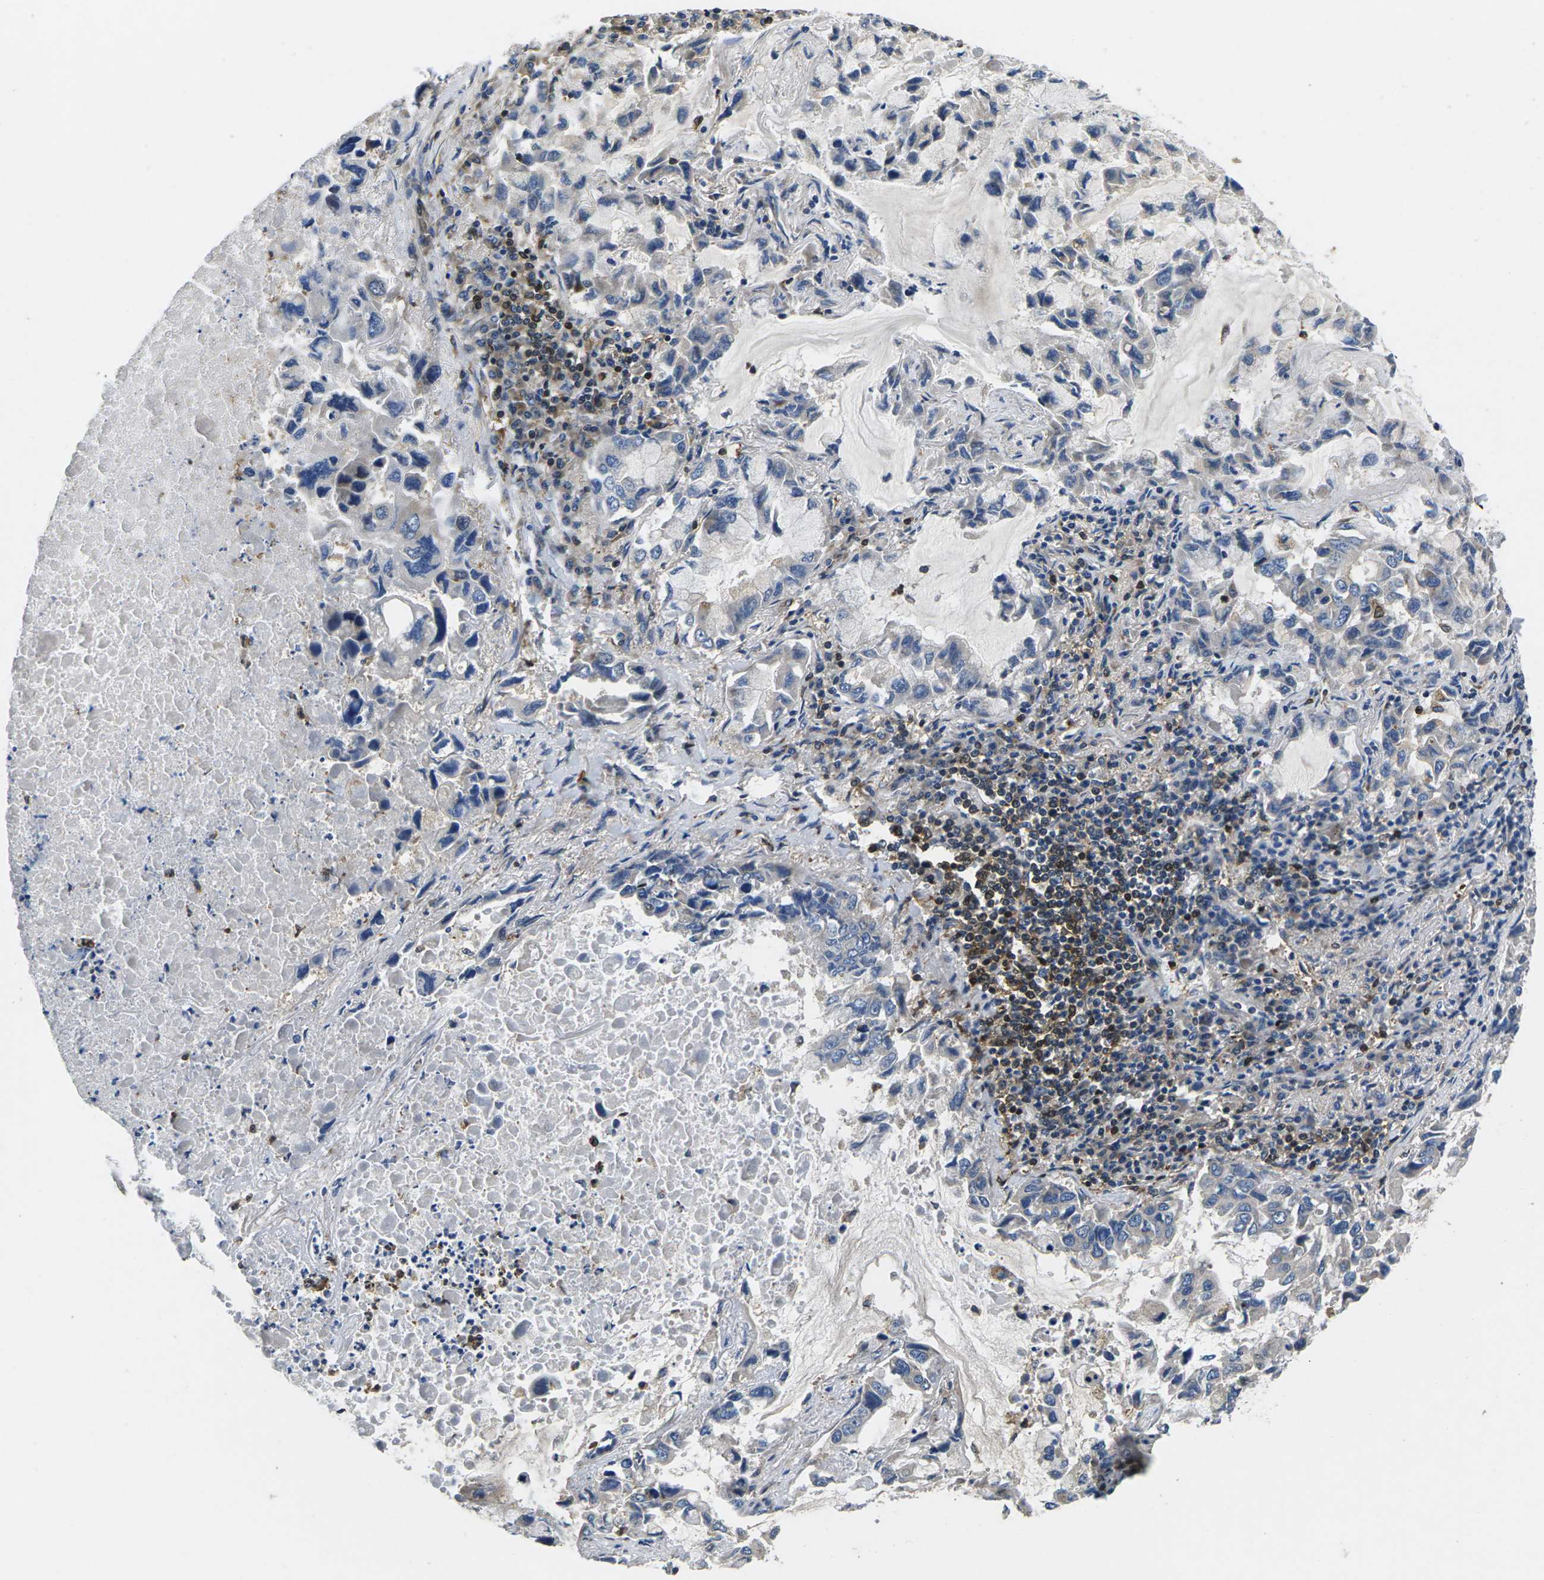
{"staining": {"intensity": "negative", "quantity": "none", "location": "none"}, "tissue": "lung cancer", "cell_type": "Tumor cells", "image_type": "cancer", "snomed": [{"axis": "morphology", "description": "Adenocarcinoma, NOS"}, {"axis": "topography", "description": "Lung"}], "caption": "High magnification brightfield microscopy of lung adenocarcinoma stained with DAB (3,3'-diaminobenzidine) (brown) and counterstained with hematoxylin (blue): tumor cells show no significant positivity.", "gene": "PLCE1", "patient": {"sex": "male", "age": 64}}